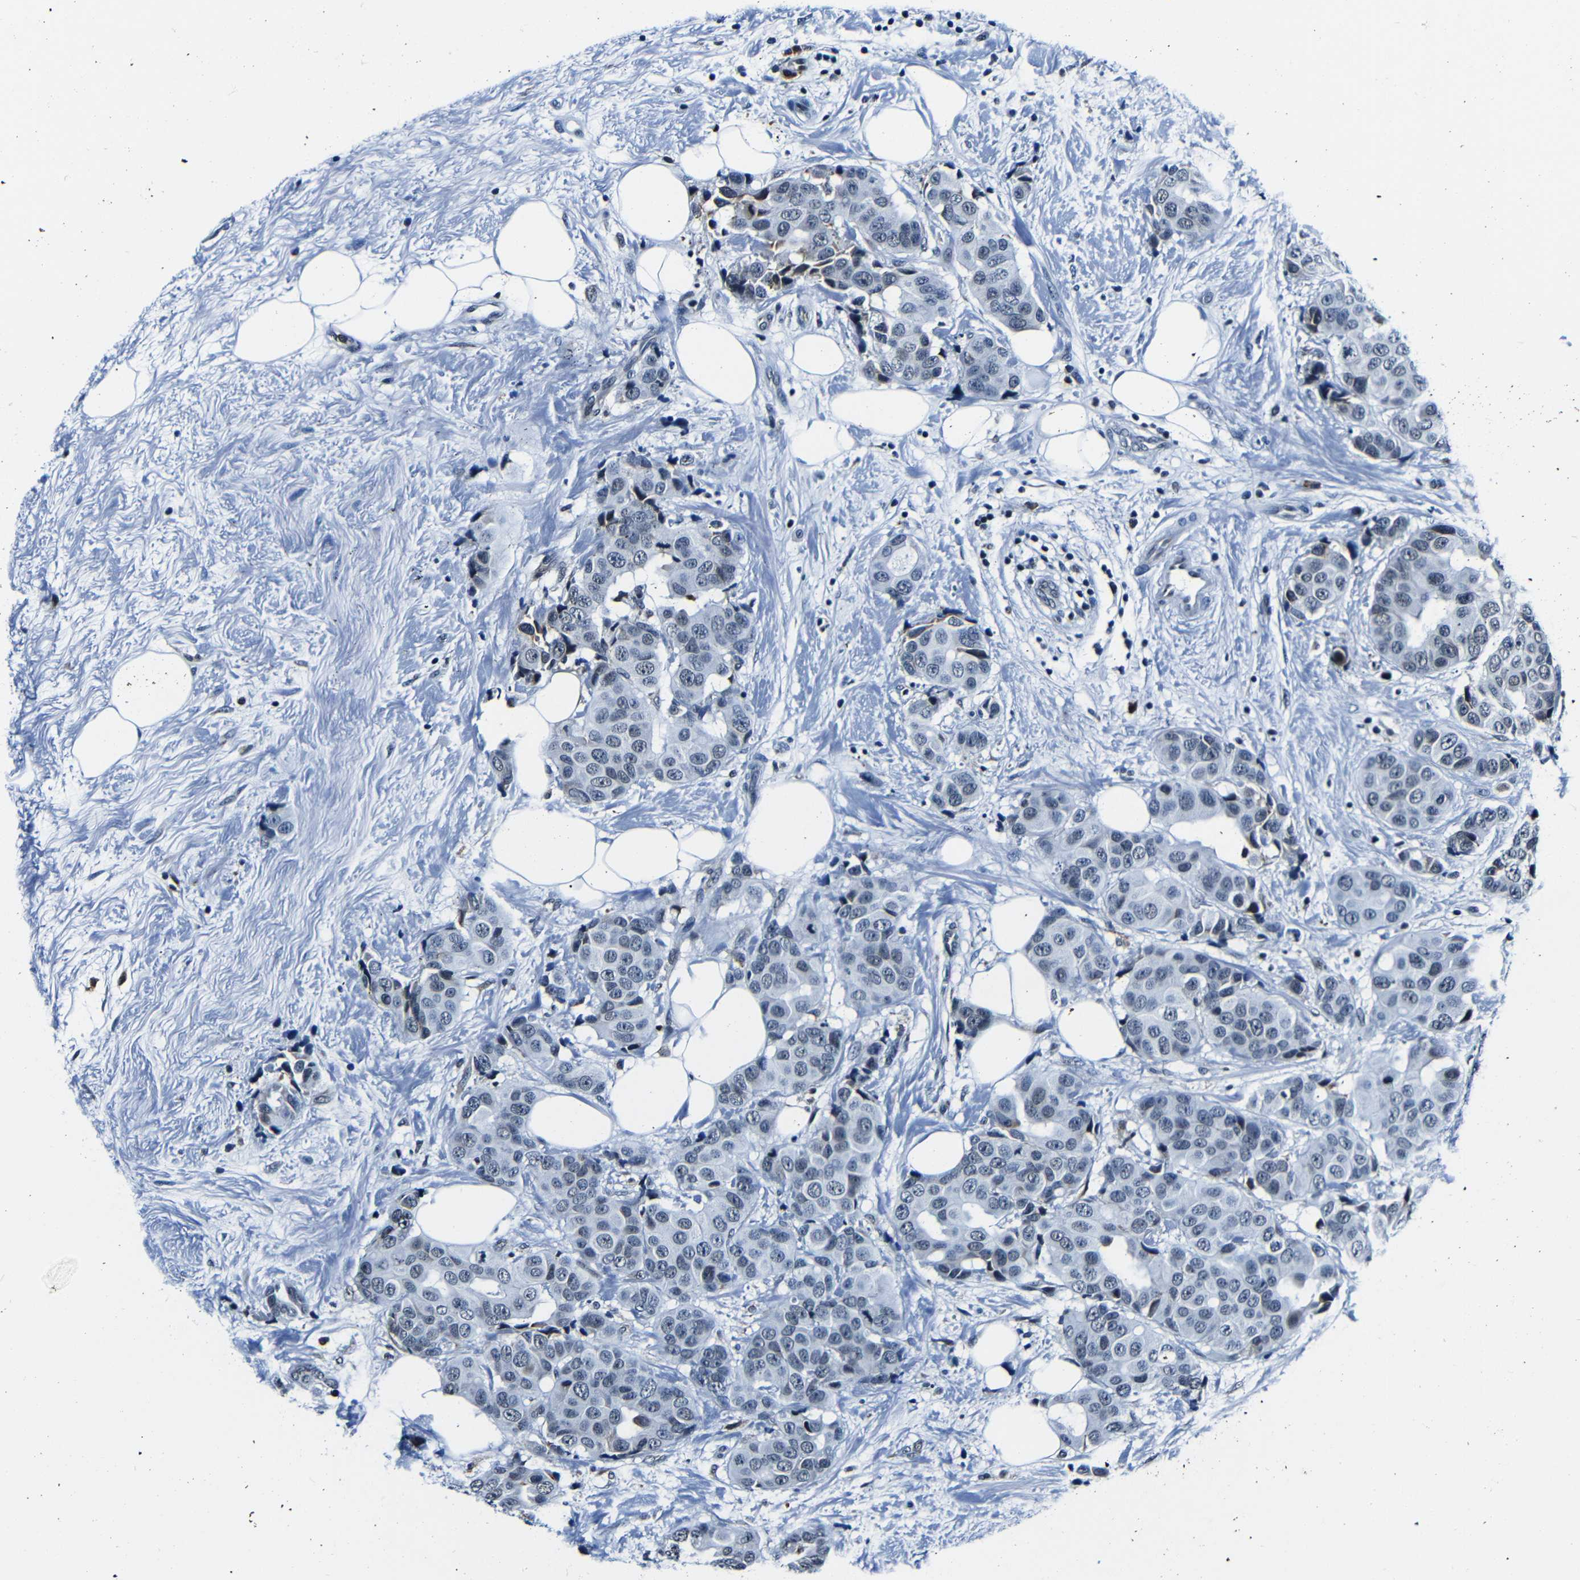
{"staining": {"intensity": "weak", "quantity": "<25%", "location": "nuclear"}, "tissue": "breast cancer", "cell_type": "Tumor cells", "image_type": "cancer", "snomed": [{"axis": "morphology", "description": "Normal tissue, NOS"}, {"axis": "morphology", "description": "Duct carcinoma"}, {"axis": "topography", "description": "Breast"}], "caption": "Immunohistochemical staining of human breast cancer reveals no significant staining in tumor cells.", "gene": "NCBP3", "patient": {"sex": "female", "age": 39}}